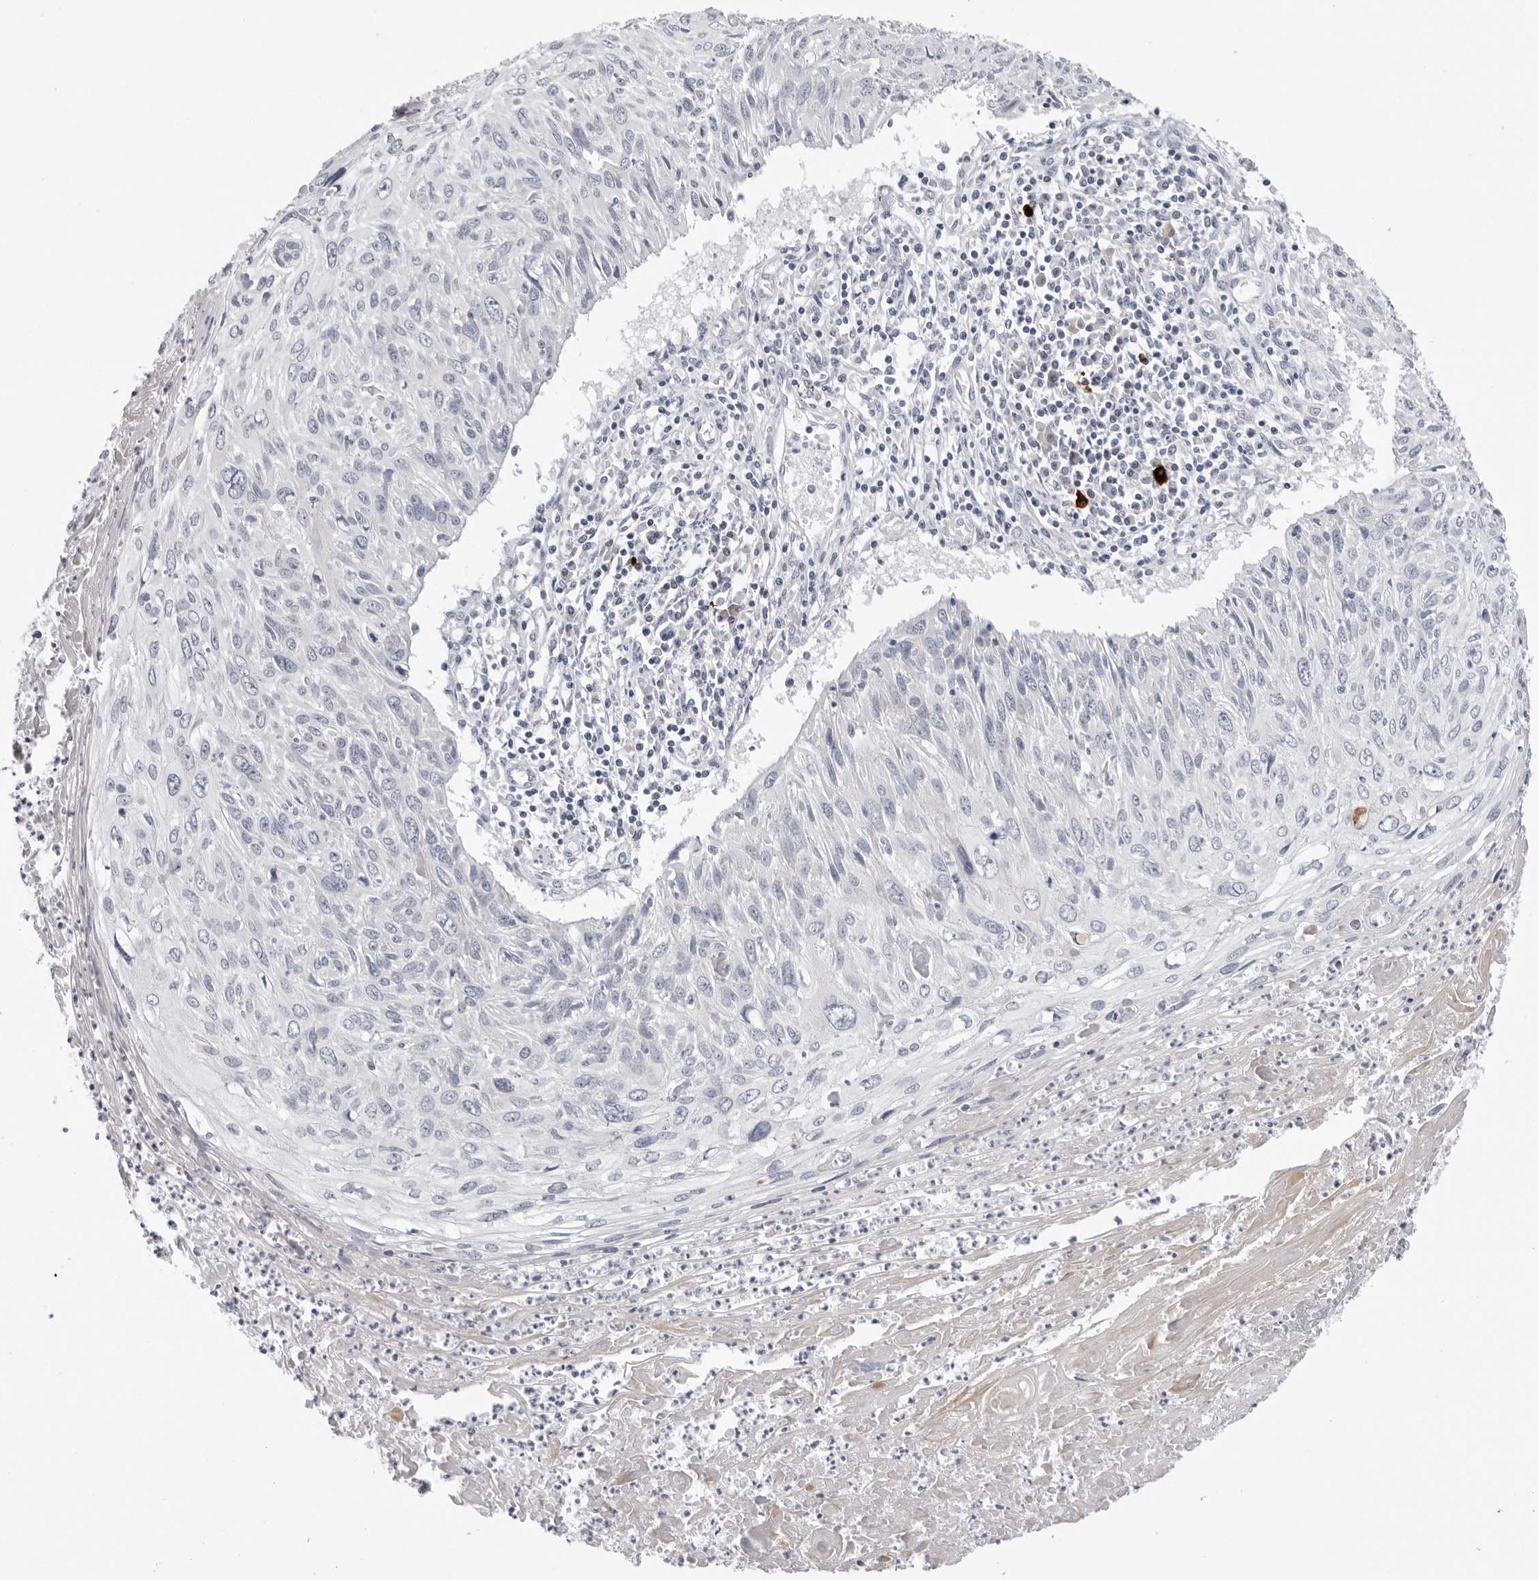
{"staining": {"intensity": "negative", "quantity": "none", "location": "none"}, "tissue": "cervical cancer", "cell_type": "Tumor cells", "image_type": "cancer", "snomed": [{"axis": "morphology", "description": "Squamous cell carcinoma, NOS"}, {"axis": "topography", "description": "Cervix"}], "caption": "The immunohistochemistry (IHC) histopathology image has no significant positivity in tumor cells of cervical cancer tissue. (IHC, brightfield microscopy, high magnification).", "gene": "ZNF502", "patient": {"sex": "female", "age": 51}}